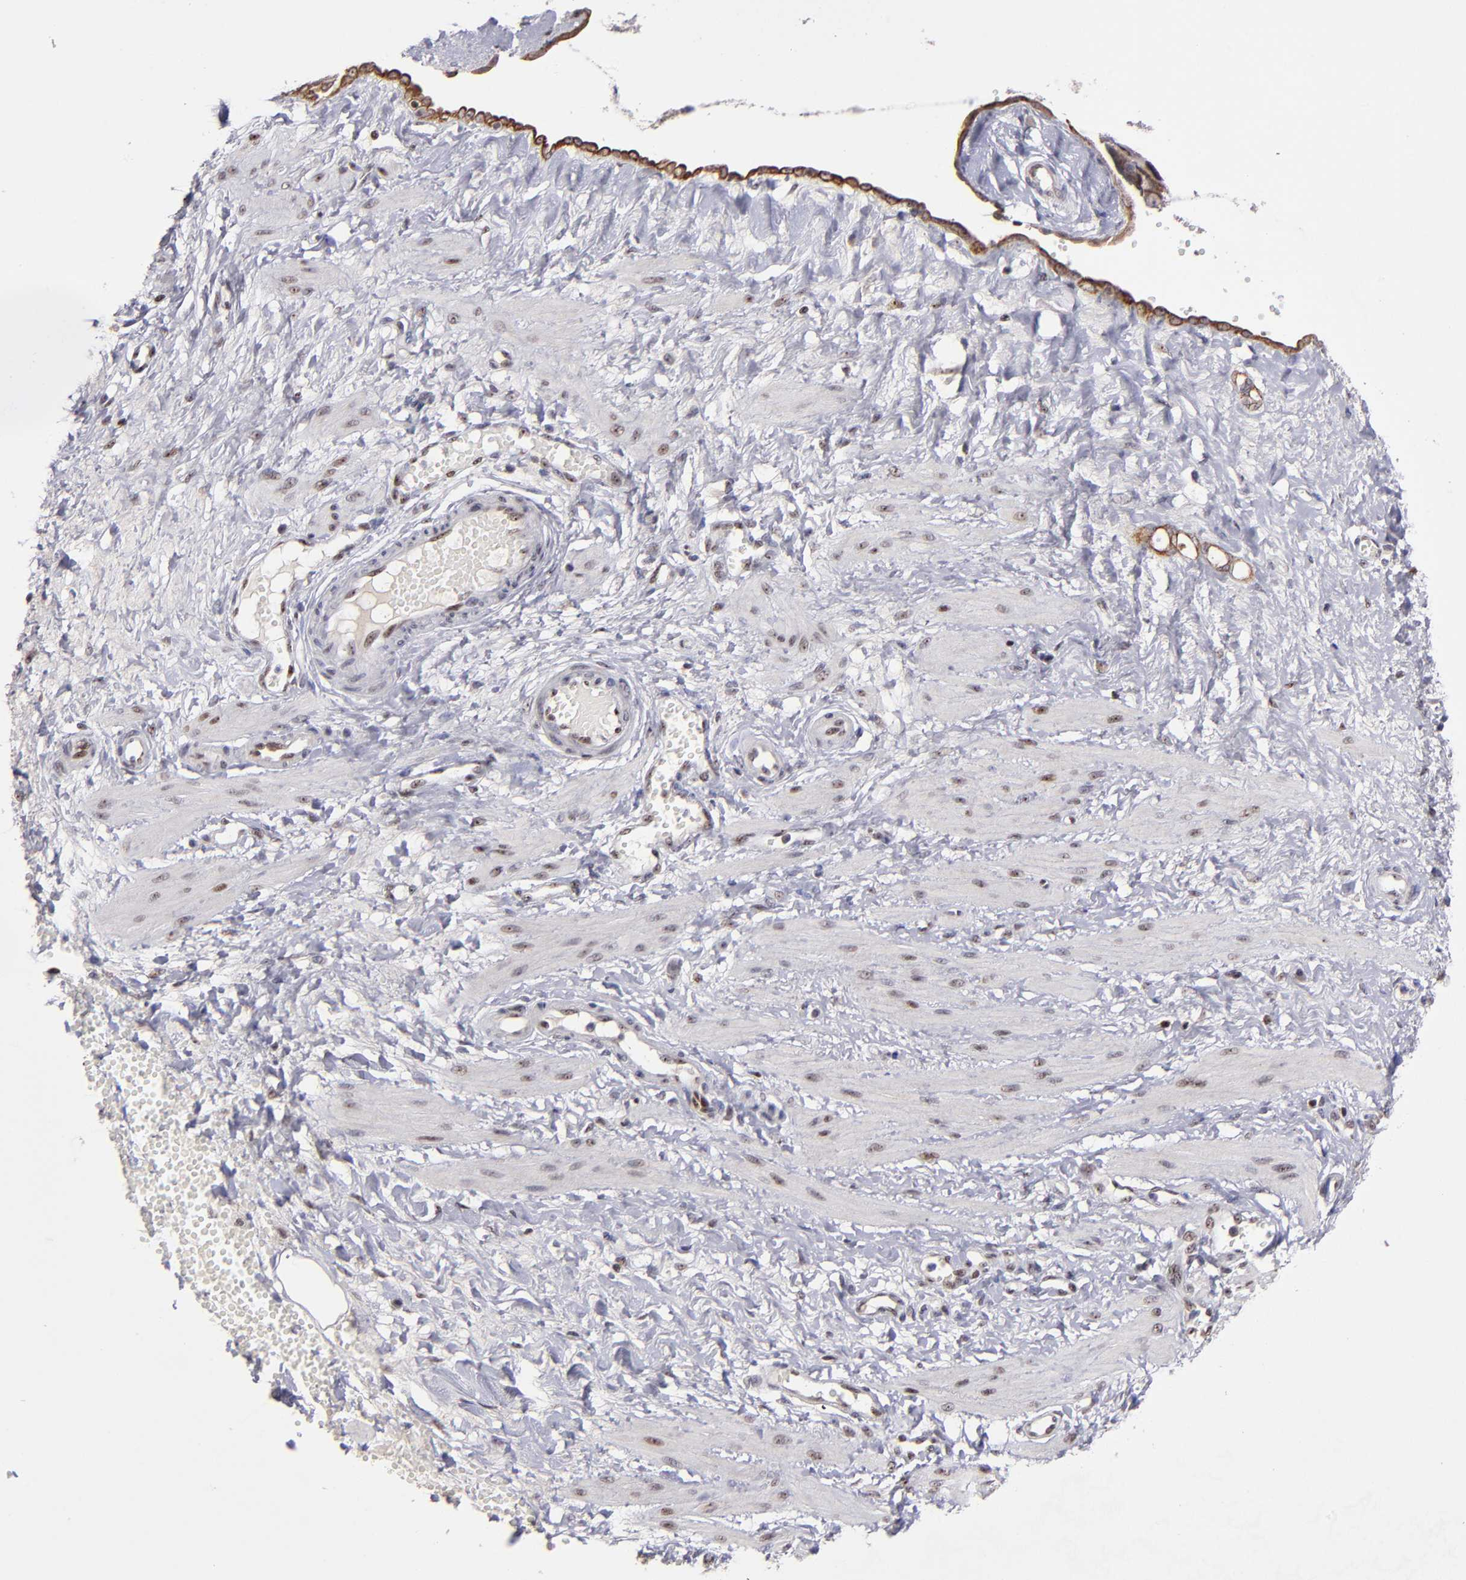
{"staining": {"intensity": "weak", "quantity": "25%-75%", "location": "cytoplasmic/membranous,nuclear"}, "tissue": "ovarian cancer", "cell_type": "Tumor cells", "image_type": "cancer", "snomed": [{"axis": "morphology", "description": "Normal tissue, NOS"}, {"axis": "morphology", "description": "Cystadenocarcinoma, serous, NOS"}, {"axis": "topography", "description": "Ovary"}], "caption": "A low amount of weak cytoplasmic/membranous and nuclear expression is present in about 25%-75% of tumor cells in ovarian cancer (serous cystadenocarcinoma) tissue.", "gene": "DDX24", "patient": {"sex": "female", "age": 62}}